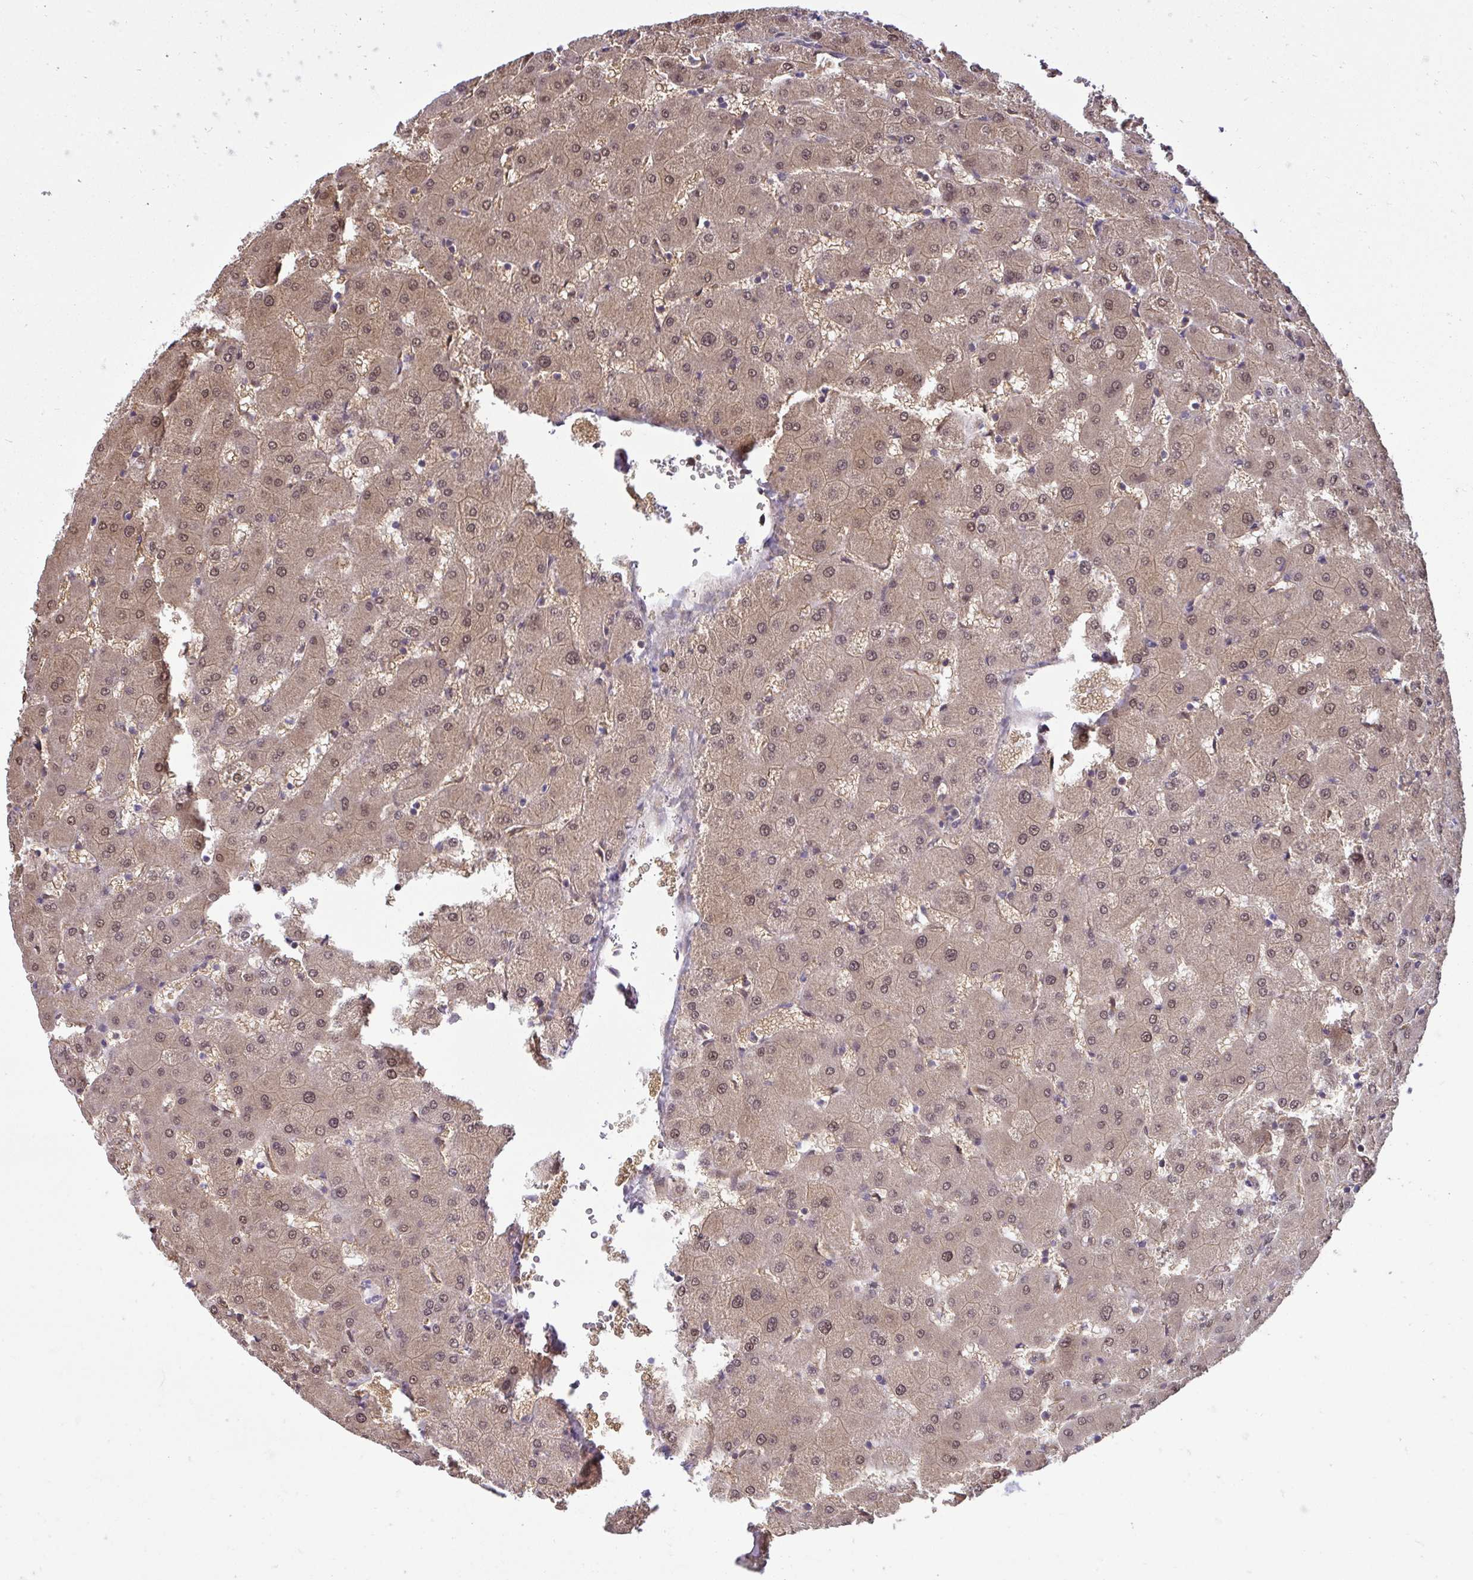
{"staining": {"intensity": "moderate", "quantity": ">75%", "location": "cytoplasmic/membranous"}, "tissue": "liver", "cell_type": "Cholangiocytes", "image_type": "normal", "snomed": [{"axis": "morphology", "description": "Normal tissue, NOS"}, {"axis": "topography", "description": "Liver"}], "caption": "Immunohistochemistry photomicrograph of benign liver stained for a protein (brown), which demonstrates medium levels of moderate cytoplasmic/membranous expression in approximately >75% of cholangiocytes.", "gene": "RDH14", "patient": {"sex": "female", "age": 63}}